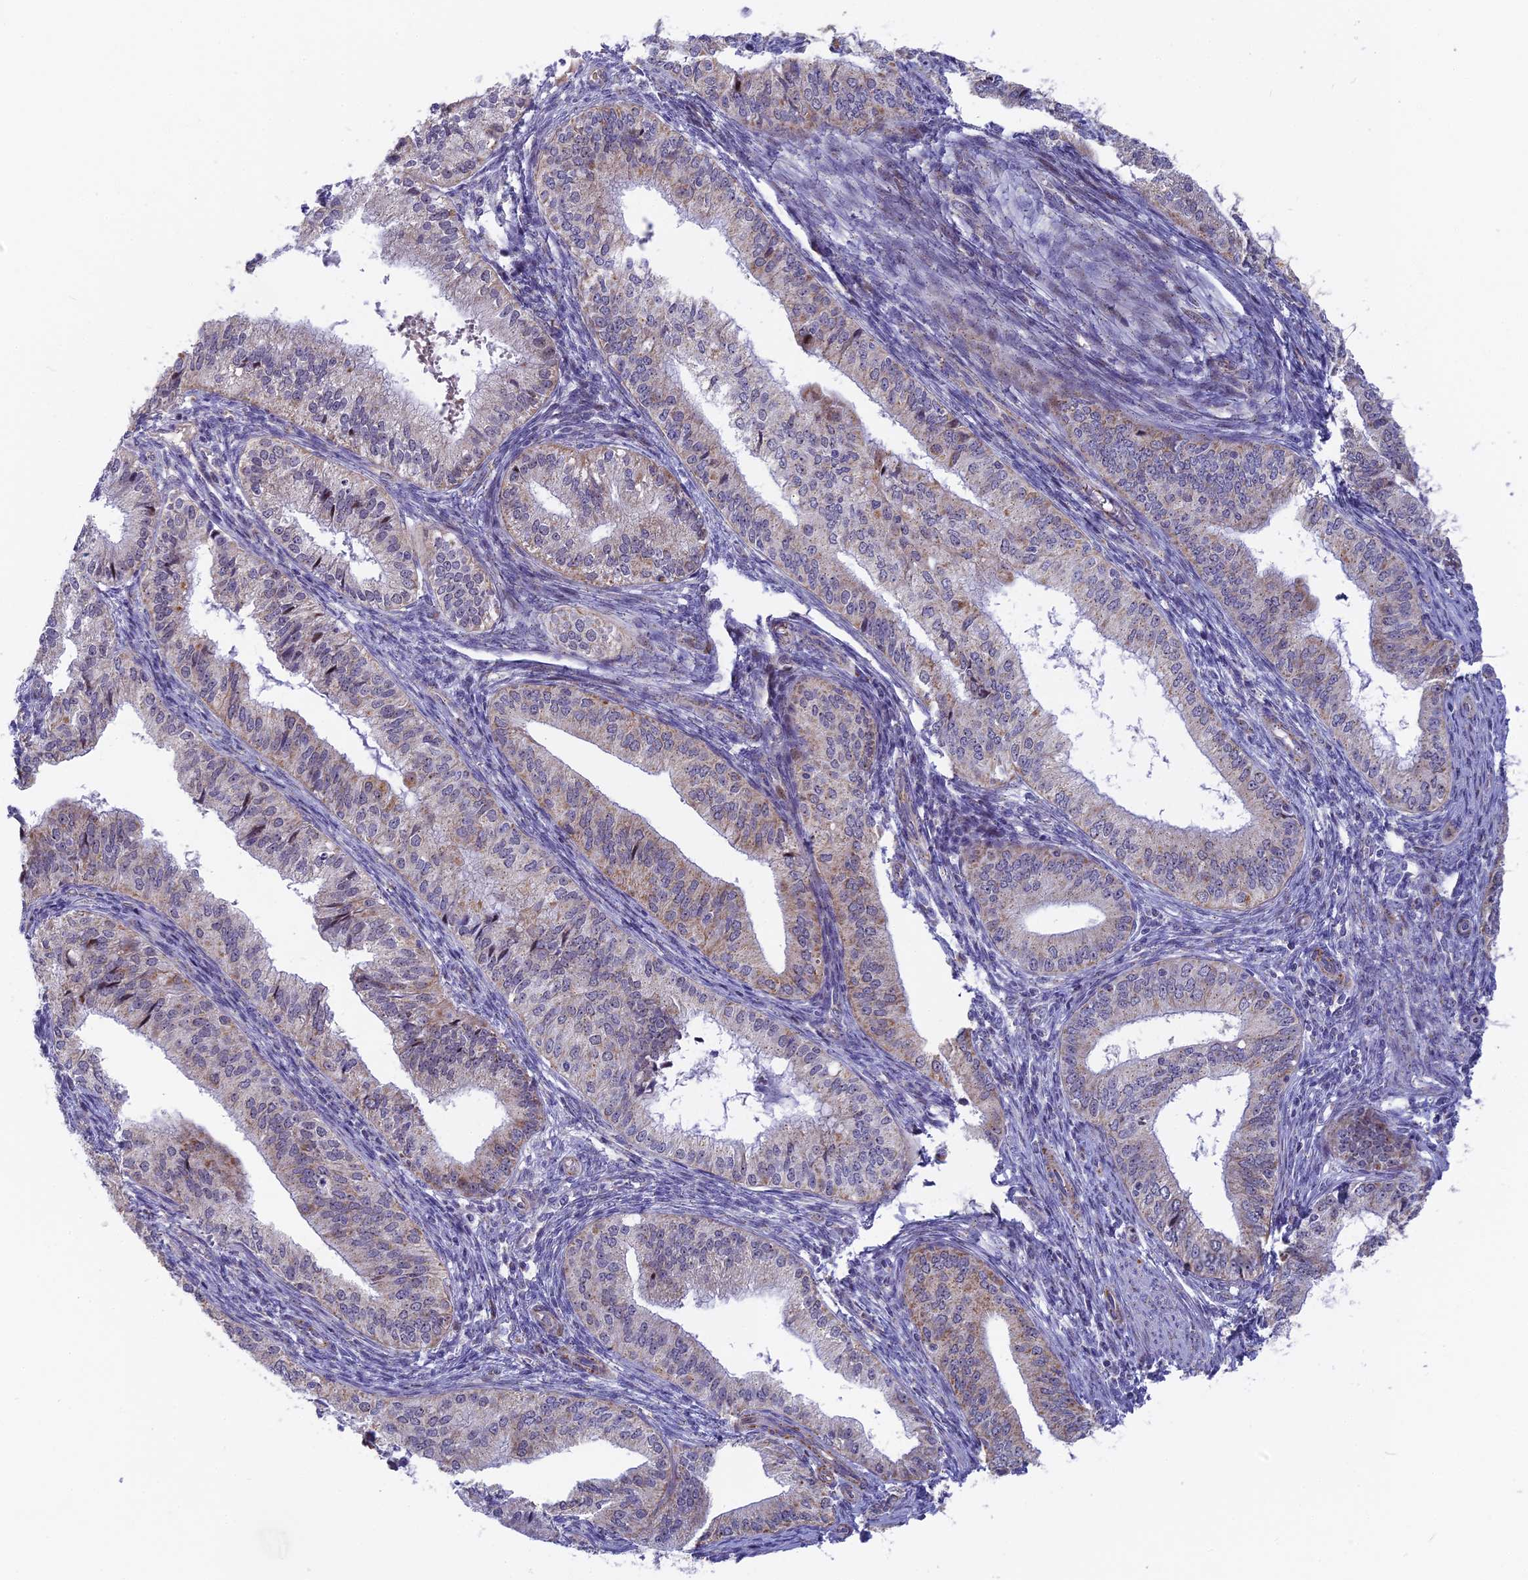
{"staining": {"intensity": "weak", "quantity": "25%-75%", "location": "cytoplasmic/membranous"}, "tissue": "endometrial cancer", "cell_type": "Tumor cells", "image_type": "cancer", "snomed": [{"axis": "morphology", "description": "Adenocarcinoma, NOS"}, {"axis": "topography", "description": "Endometrium"}], "caption": "Immunohistochemical staining of adenocarcinoma (endometrial) shows low levels of weak cytoplasmic/membranous positivity in approximately 25%-75% of tumor cells.", "gene": "DTWD1", "patient": {"sex": "female", "age": 50}}